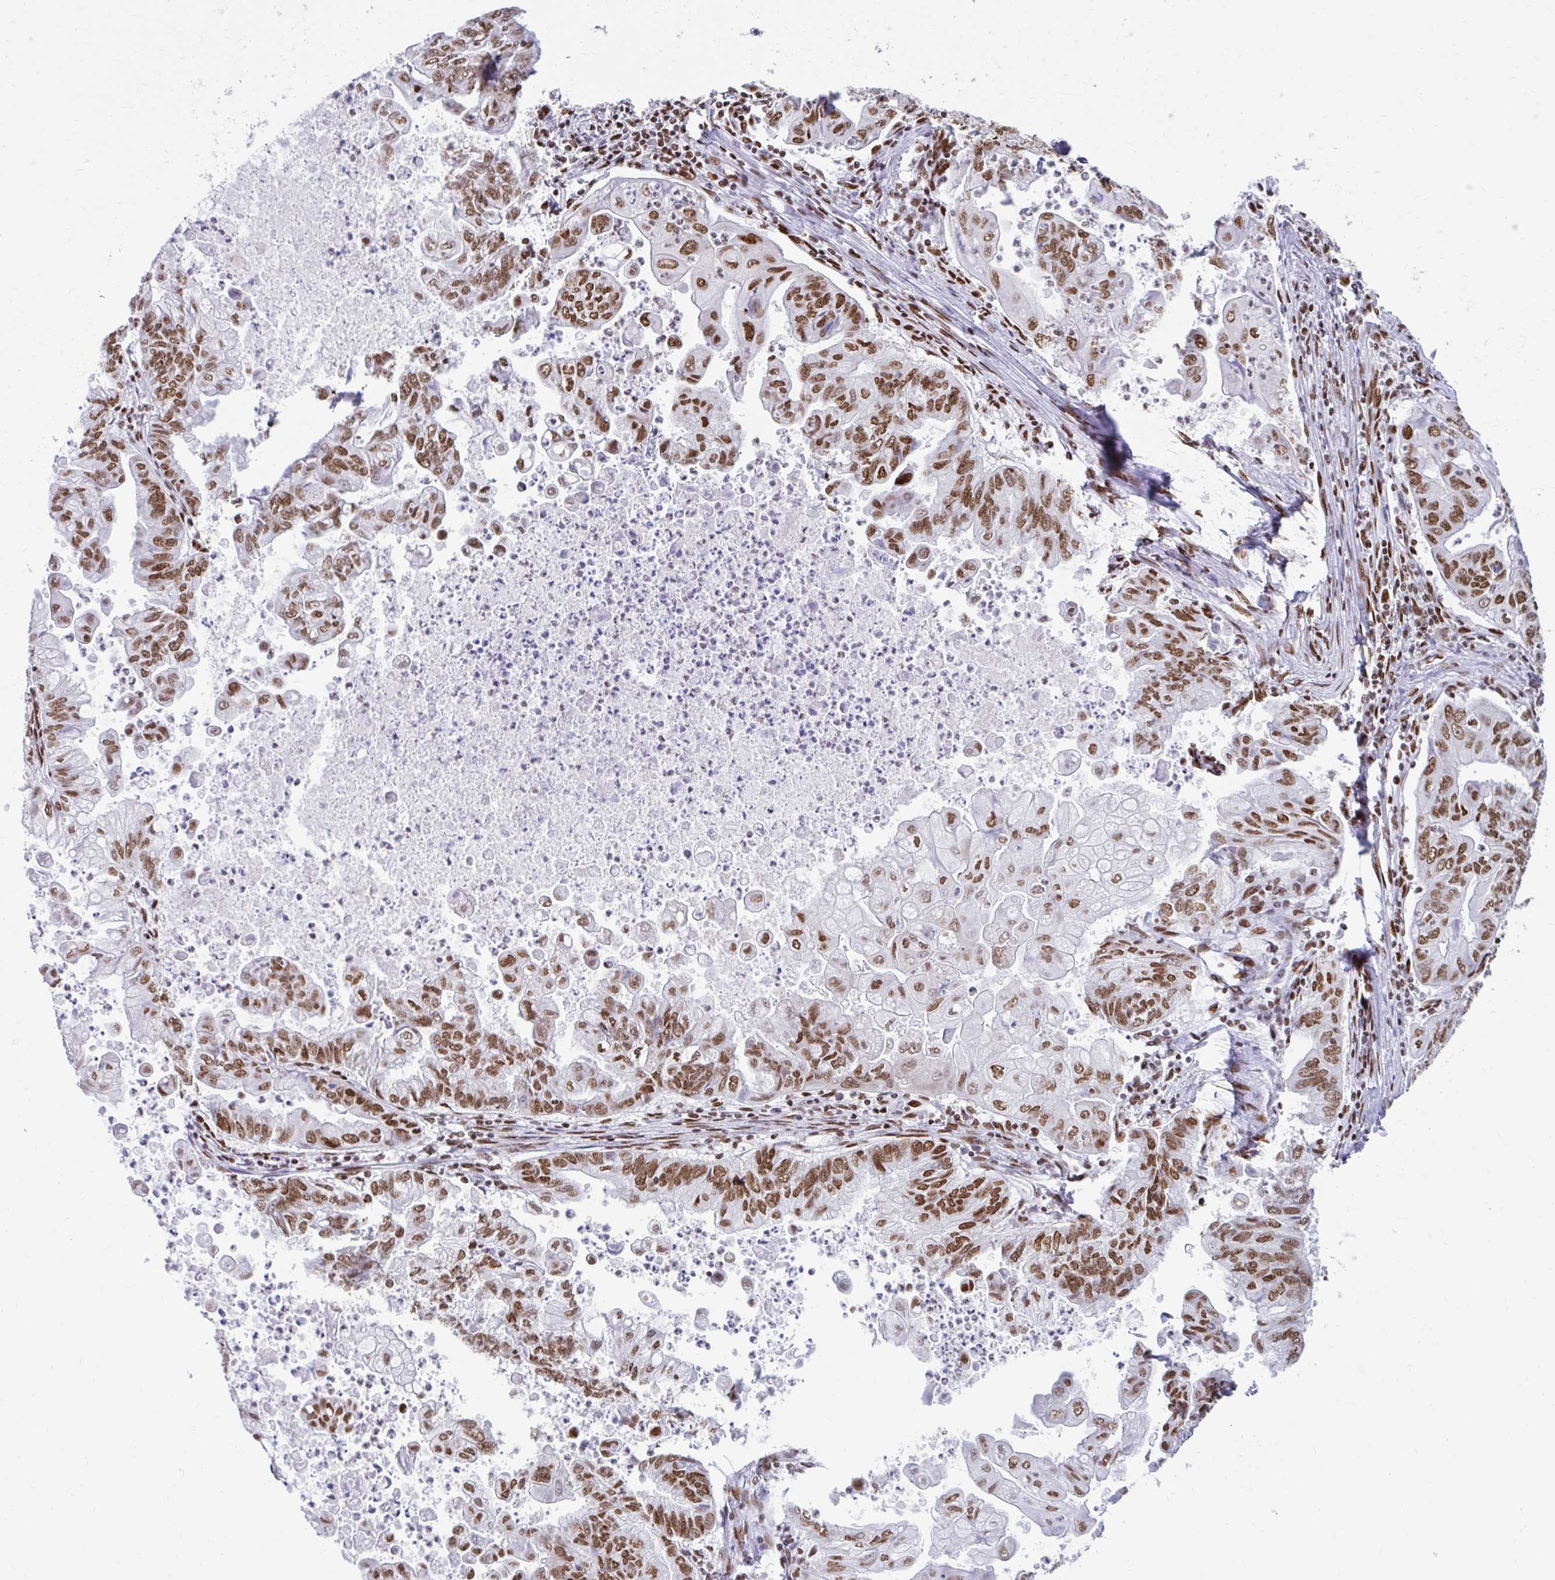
{"staining": {"intensity": "moderate", "quantity": ">75%", "location": "nuclear"}, "tissue": "stomach cancer", "cell_type": "Tumor cells", "image_type": "cancer", "snomed": [{"axis": "morphology", "description": "Adenocarcinoma, NOS"}, {"axis": "topography", "description": "Stomach, upper"}], "caption": "A high-resolution micrograph shows immunohistochemistry (IHC) staining of stomach cancer (adenocarcinoma), which displays moderate nuclear expression in about >75% of tumor cells.", "gene": "KHDRBS1", "patient": {"sex": "male", "age": 80}}